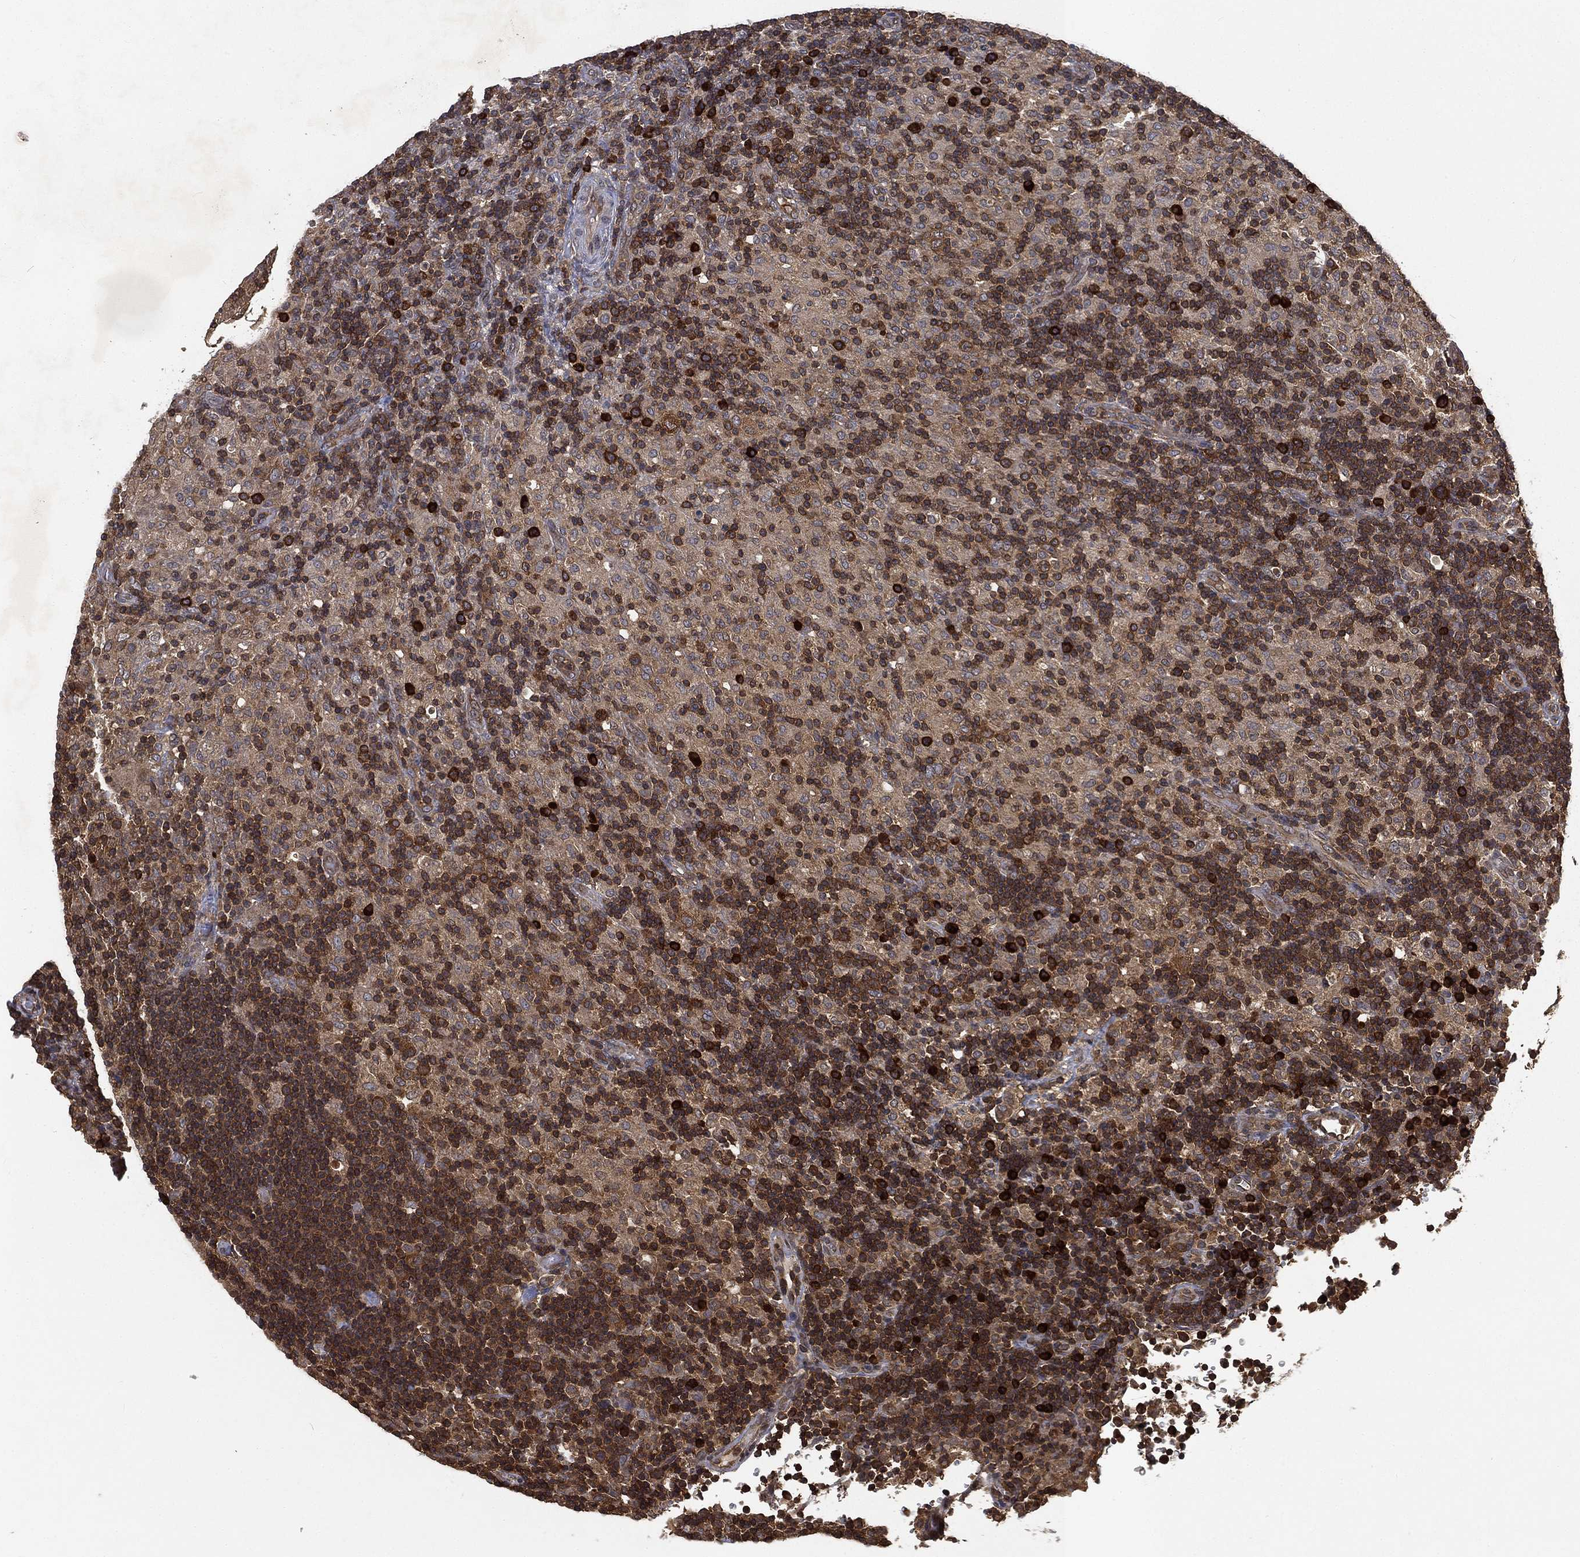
{"staining": {"intensity": "negative", "quantity": "none", "location": "none"}, "tissue": "lymphoma", "cell_type": "Tumor cells", "image_type": "cancer", "snomed": [{"axis": "morphology", "description": "Hodgkin's disease, NOS"}, {"axis": "topography", "description": "Lymph node"}], "caption": "An immunohistochemistry image of Hodgkin's disease is shown. There is no staining in tumor cells of Hodgkin's disease. (DAB (3,3'-diaminobenzidine) immunohistochemistry (IHC) visualized using brightfield microscopy, high magnification).", "gene": "UBA5", "patient": {"sex": "male", "age": 70}}